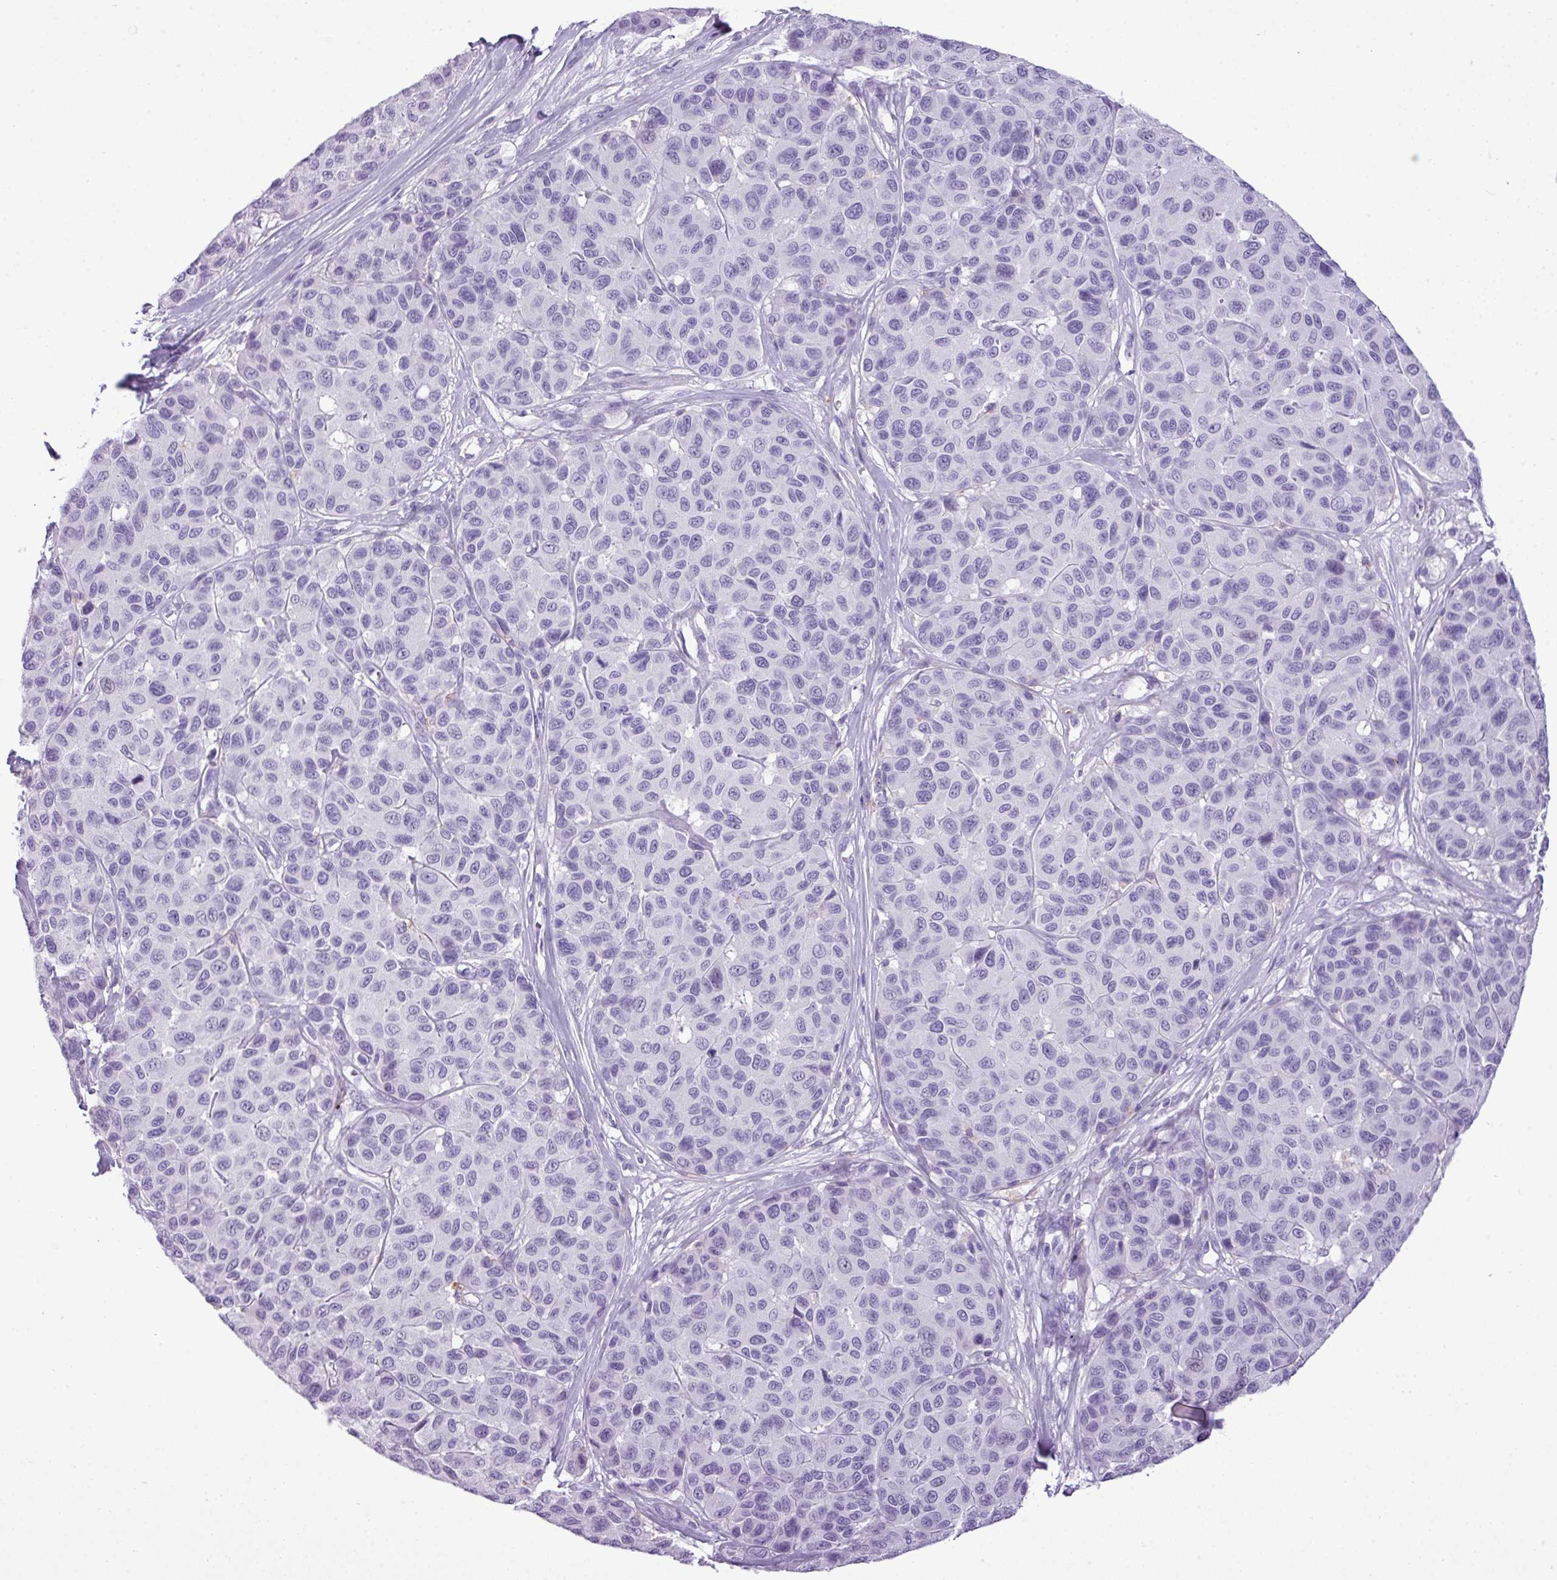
{"staining": {"intensity": "negative", "quantity": "none", "location": "none"}, "tissue": "melanoma", "cell_type": "Tumor cells", "image_type": "cancer", "snomed": [{"axis": "morphology", "description": "Malignant melanoma, NOS"}, {"axis": "topography", "description": "Skin"}], "caption": "Immunohistochemistry of melanoma demonstrates no expression in tumor cells.", "gene": "RBMXL2", "patient": {"sex": "female", "age": 66}}